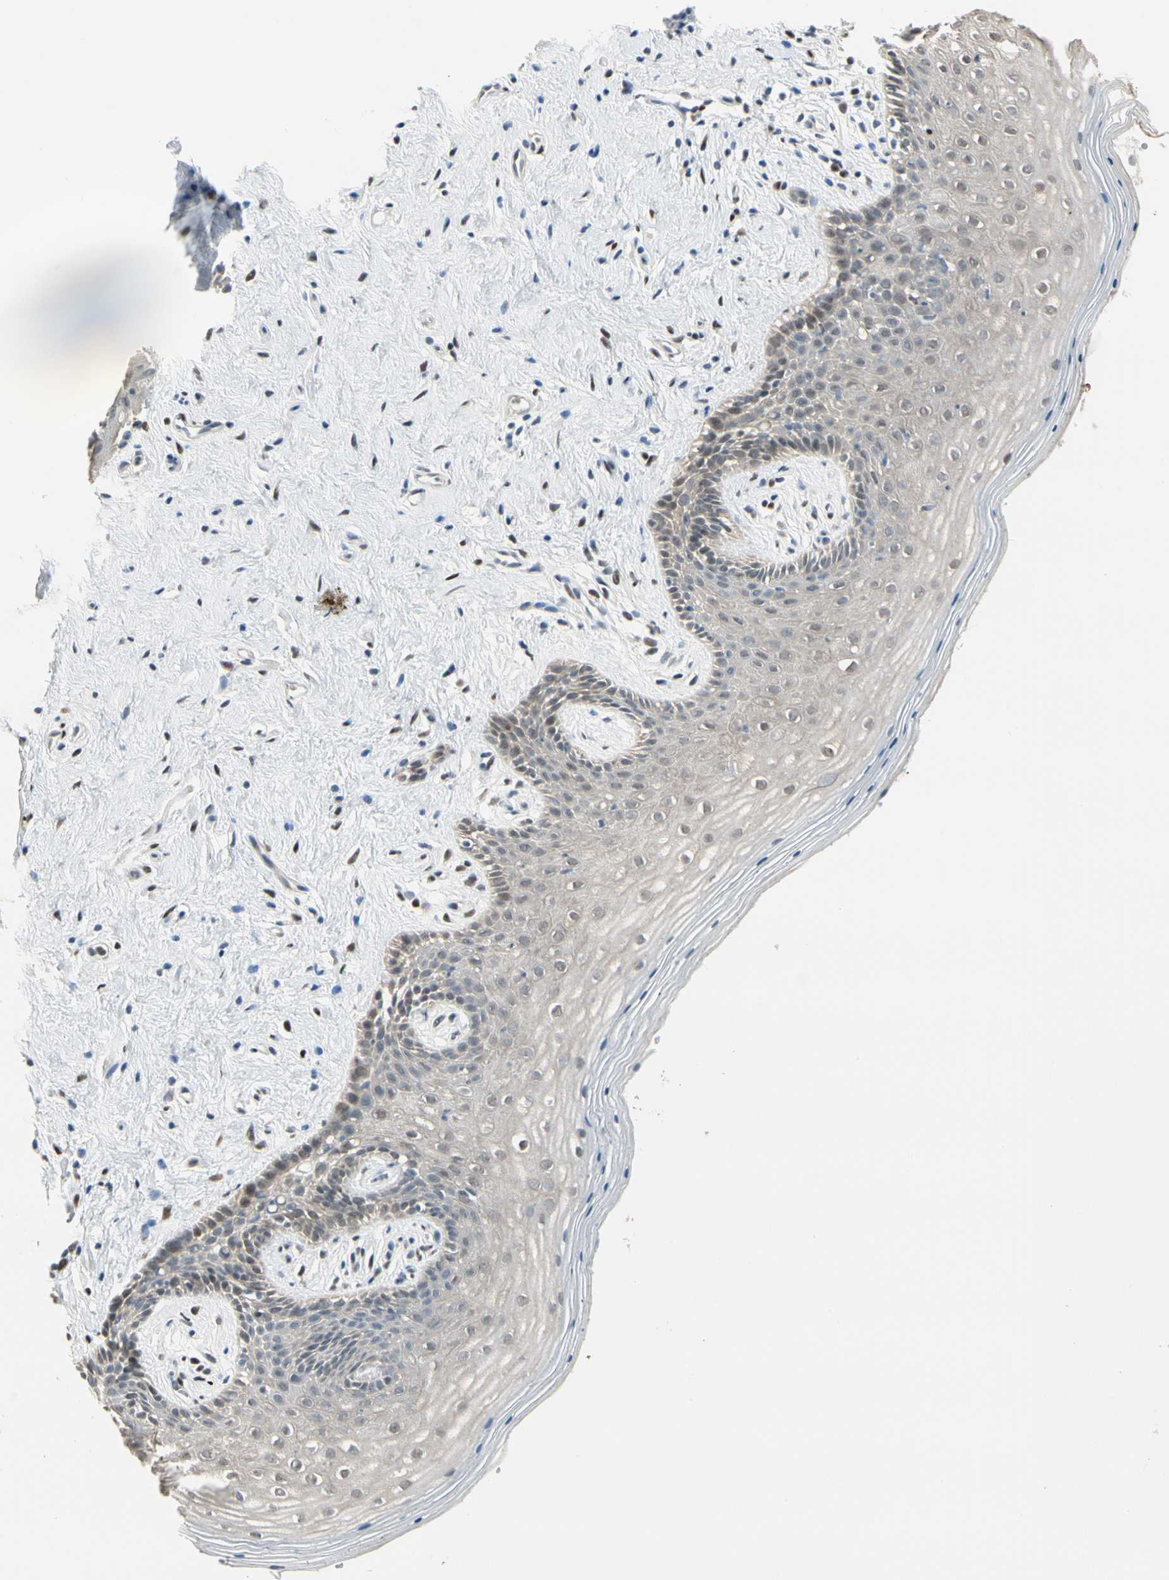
{"staining": {"intensity": "moderate", "quantity": "25%-75%", "location": "cytoplasmic/membranous,nuclear"}, "tissue": "vagina", "cell_type": "Squamous epithelial cells", "image_type": "normal", "snomed": [{"axis": "morphology", "description": "Normal tissue, NOS"}, {"axis": "topography", "description": "Vagina"}], "caption": "Immunohistochemistry (IHC) image of benign vagina stained for a protein (brown), which demonstrates medium levels of moderate cytoplasmic/membranous,nuclear expression in about 25%-75% of squamous epithelial cells.", "gene": "ATXN1", "patient": {"sex": "female", "age": 44}}